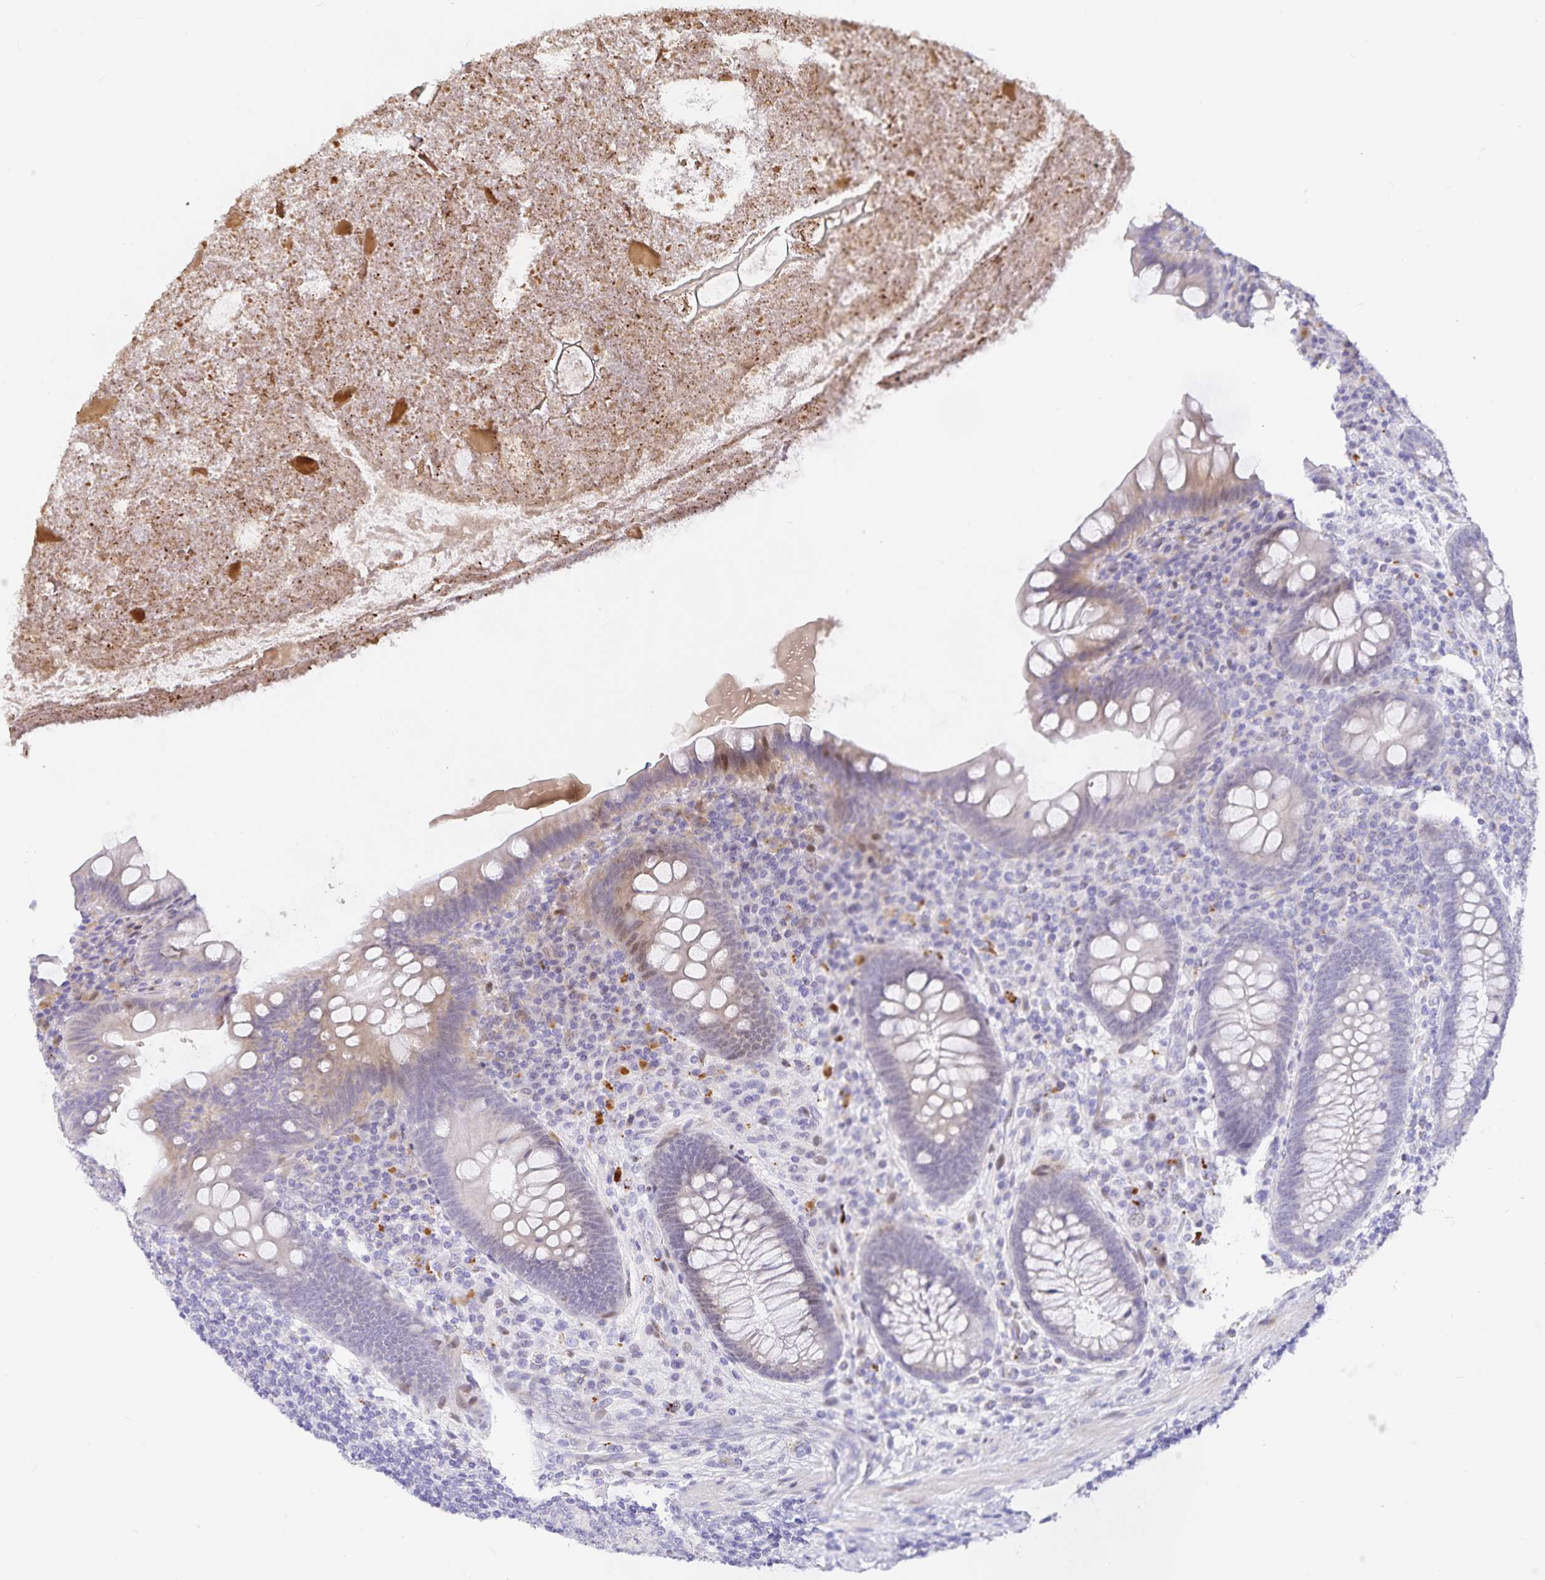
{"staining": {"intensity": "weak", "quantity": "<25%", "location": "nuclear"}, "tissue": "appendix", "cell_type": "Glandular cells", "image_type": "normal", "snomed": [{"axis": "morphology", "description": "Normal tissue, NOS"}, {"axis": "topography", "description": "Appendix"}], "caption": "This is a photomicrograph of immunohistochemistry staining of benign appendix, which shows no staining in glandular cells.", "gene": "KBTBD13", "patient": {"sex": "male", "age": 71}}